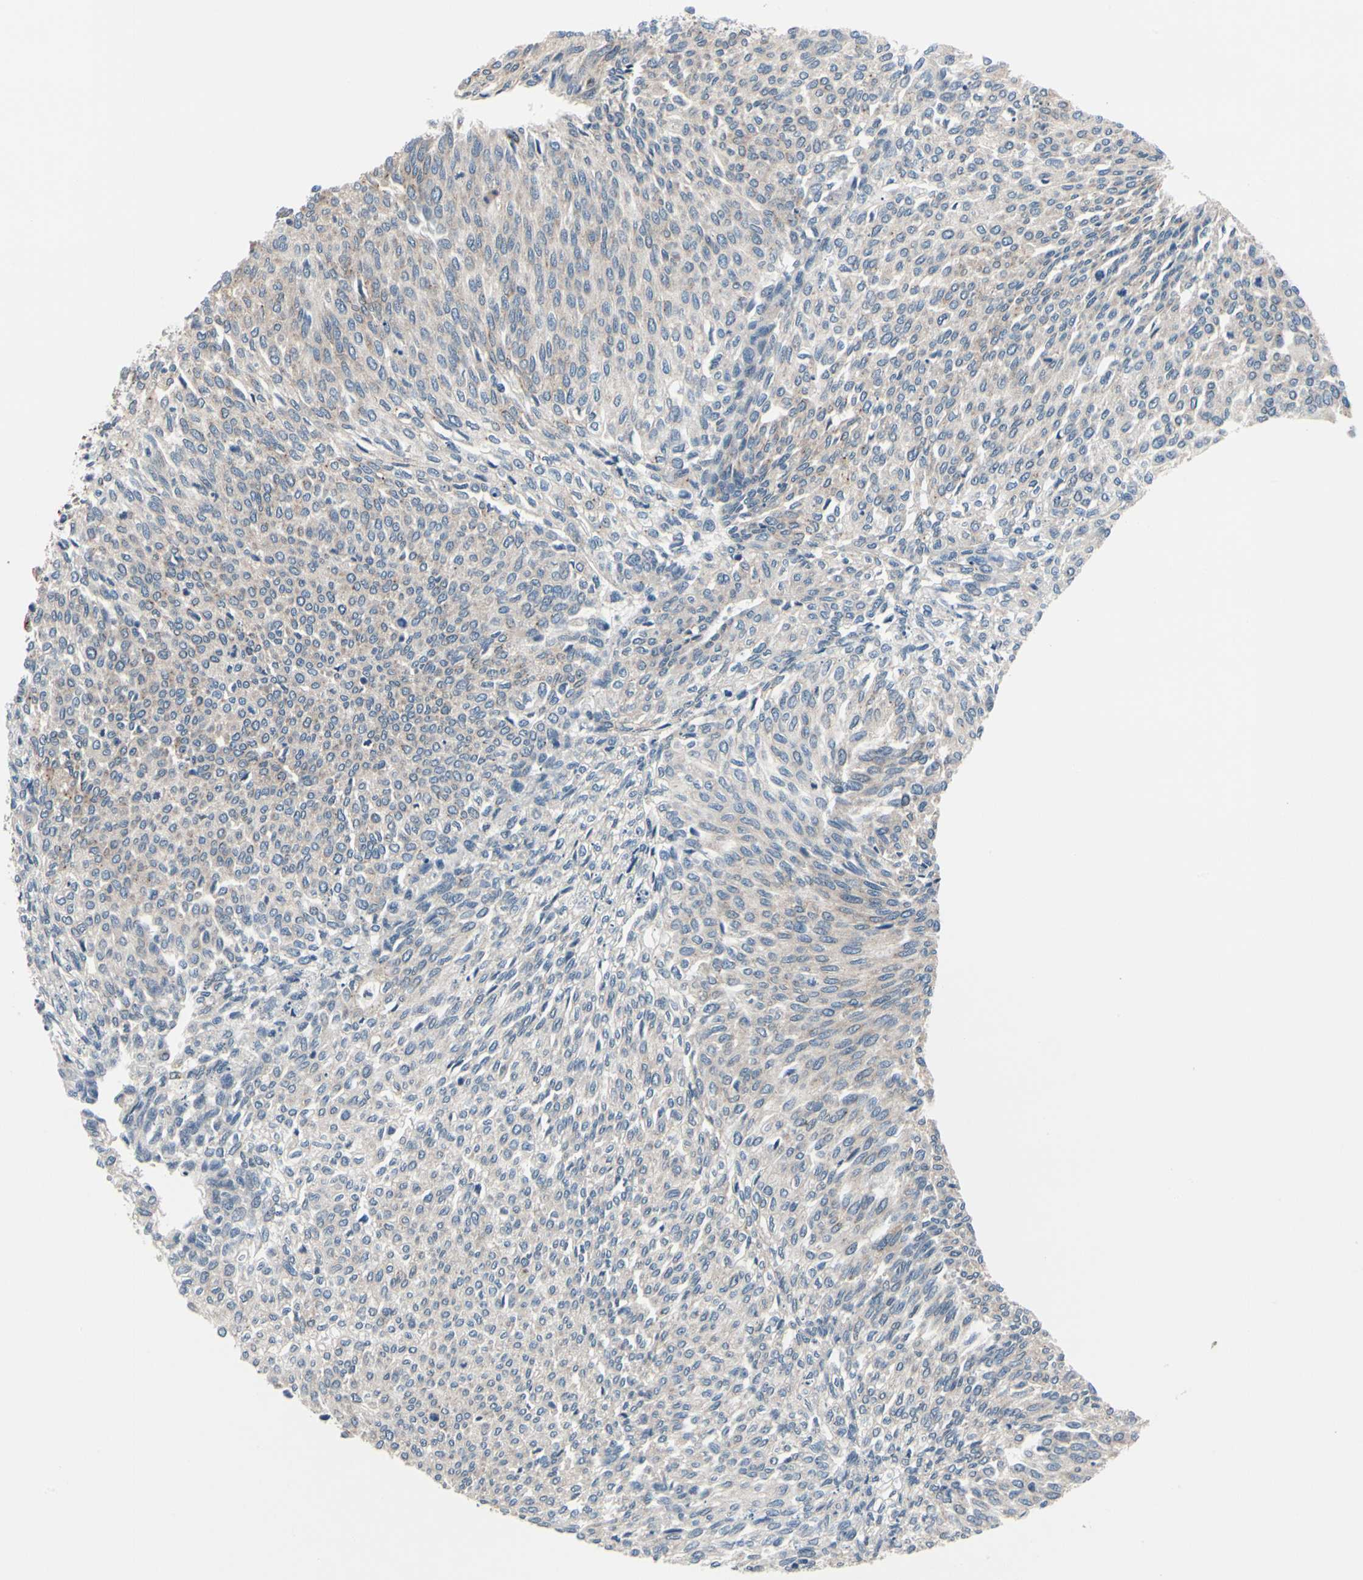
{"staining": {"intensity": "weak", "quantity": "<25%", "location": "cytoplasmic/membranous"}, "tissue": "urothelial cancer", "cell_type": "Tumor cells", "image_type": "cancer", "snomed": [{"axis": "morphology", "description": "Urothelial carcinoma, Low grade"}, {"axis": "topography", "description": "Urinary bladder"}], "caption": "IHC of human low-grade urothelial carcinoma shows no staining in tumor cells.", "gene": "PRKAR2B", "patient": {"sex": "female", "age": 79}}